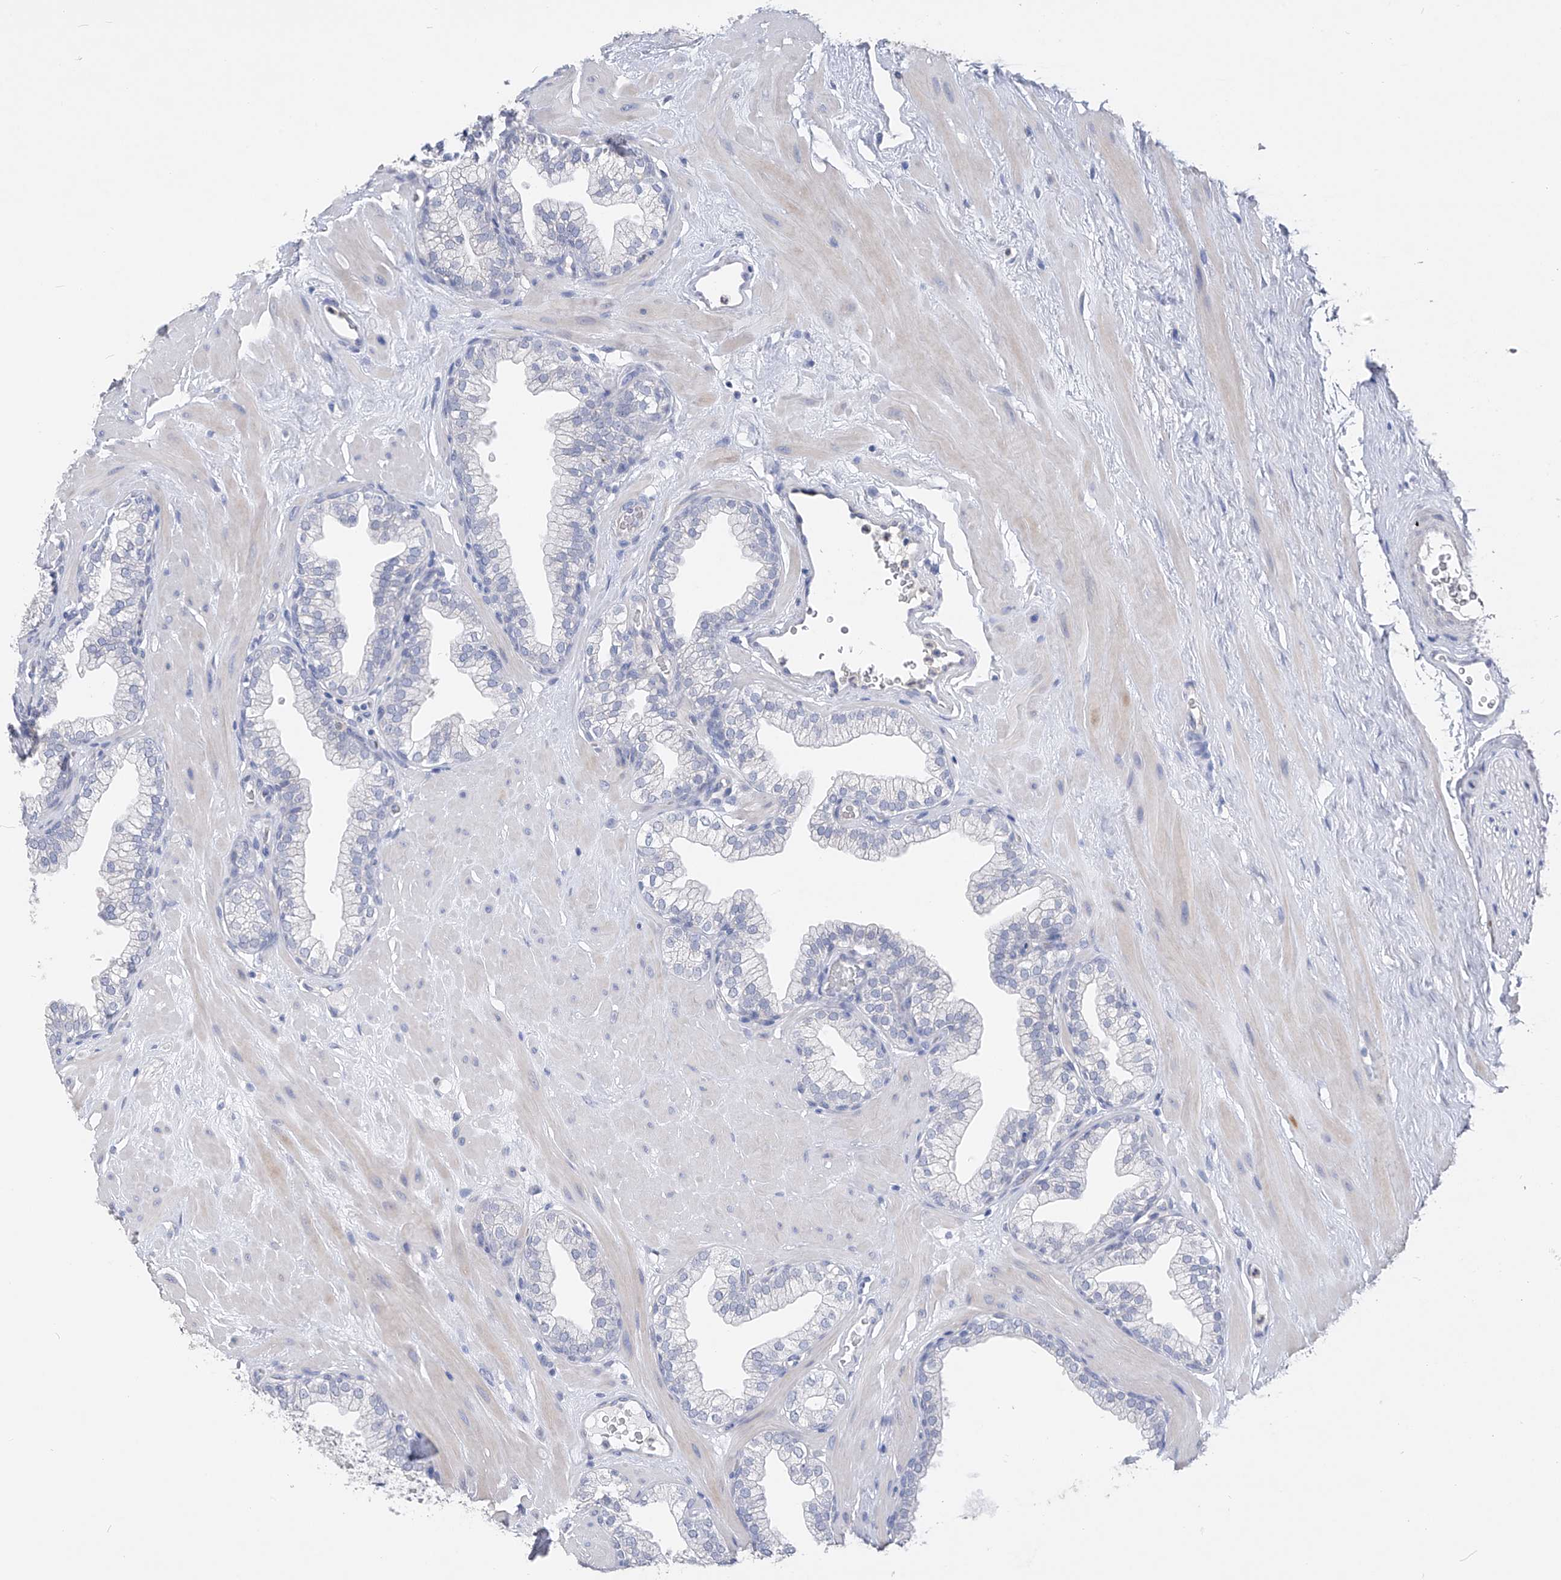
{"staining": {"intensity": "negative", "quantity": "none", "location": "none"}, "tissue": "prostate", "cell_type": "Glandular cells", "image_type": "normal", "snomed": [{"axis": "morphology", "description": "Normal tissue, NOS"}, {"axis": "morphology", "description": "Urothelial carcinoma, Low grade"}, {"axis": "topography", "description": "Urinary bladder"}, {"axis": "topography", "description": "Prostate"}], "caption": "DAB immunohistochemical staining of benign prostate shows no significant positivity in glandular cells. (Stains: DAB immunohistochemistry (IHC) with hematoxylin counter stain, Microscopy: brightfield microscopy at high magnification).", "gene": "ADRA1A", "patient": {"sex": "male", "age": 60}}